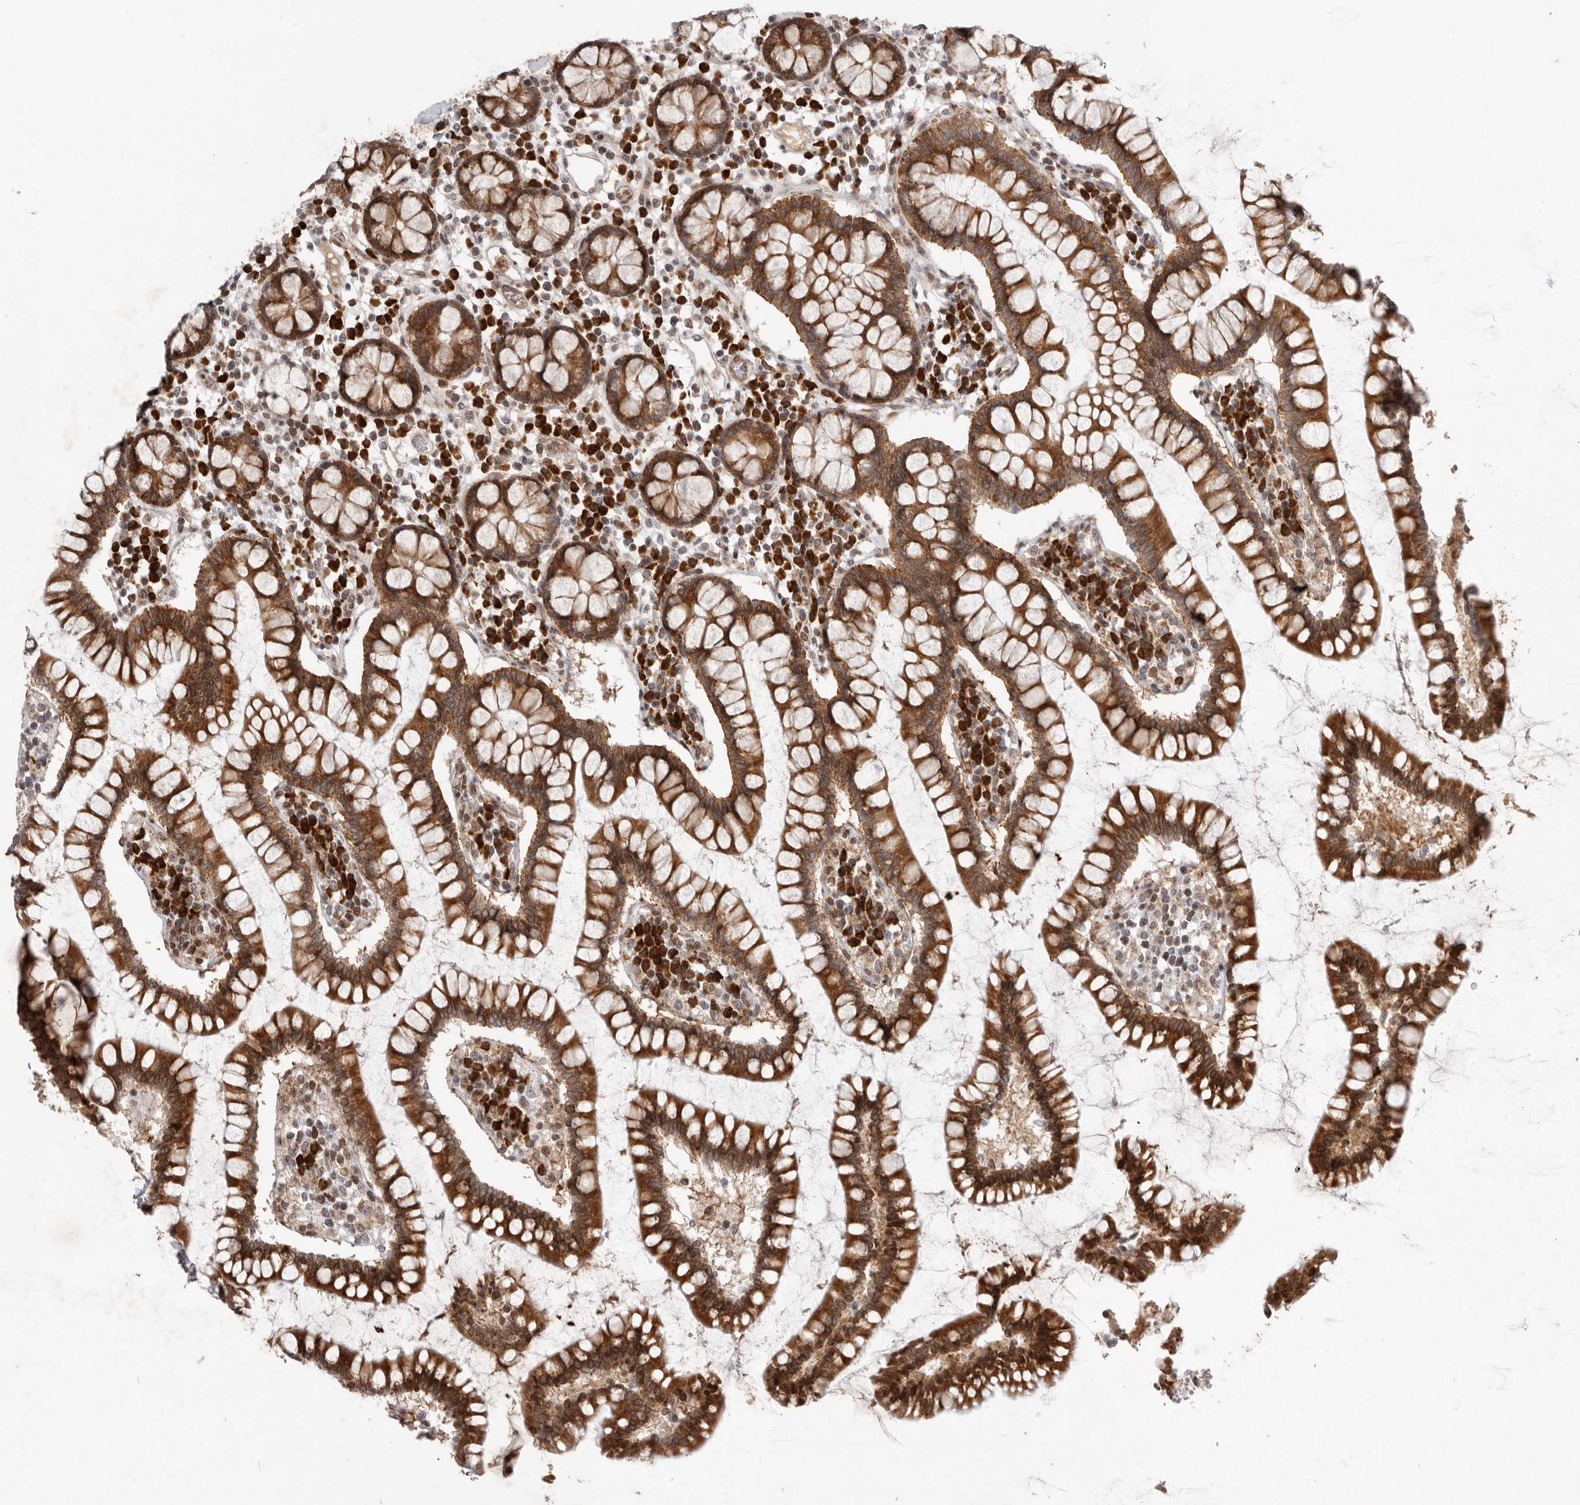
{"staining": {"intensity": "moderate", "quantity": ">75%", "location": "cytoplasmic/membranous"}, "tissue": "colon", "cell_type": "Endothelial cells", "image_type": "normal", "snomed": [{"axis": "morphology", "description": "Normal tissue, NOS"}, {"axis": "topography", "description": "Colon"}], "caption": "Colon stained for a protein exhibits moderate cytoplasmic/membranous positivity in endothelial cells. The staining was performed using DAB (3,3'-diaminobenzidine), with brown indicating positive protein expression. Nuclei are stained blue with hematoxylin.", "gene": "FZD3", "patient": {"sex": "female", "age": 79}}